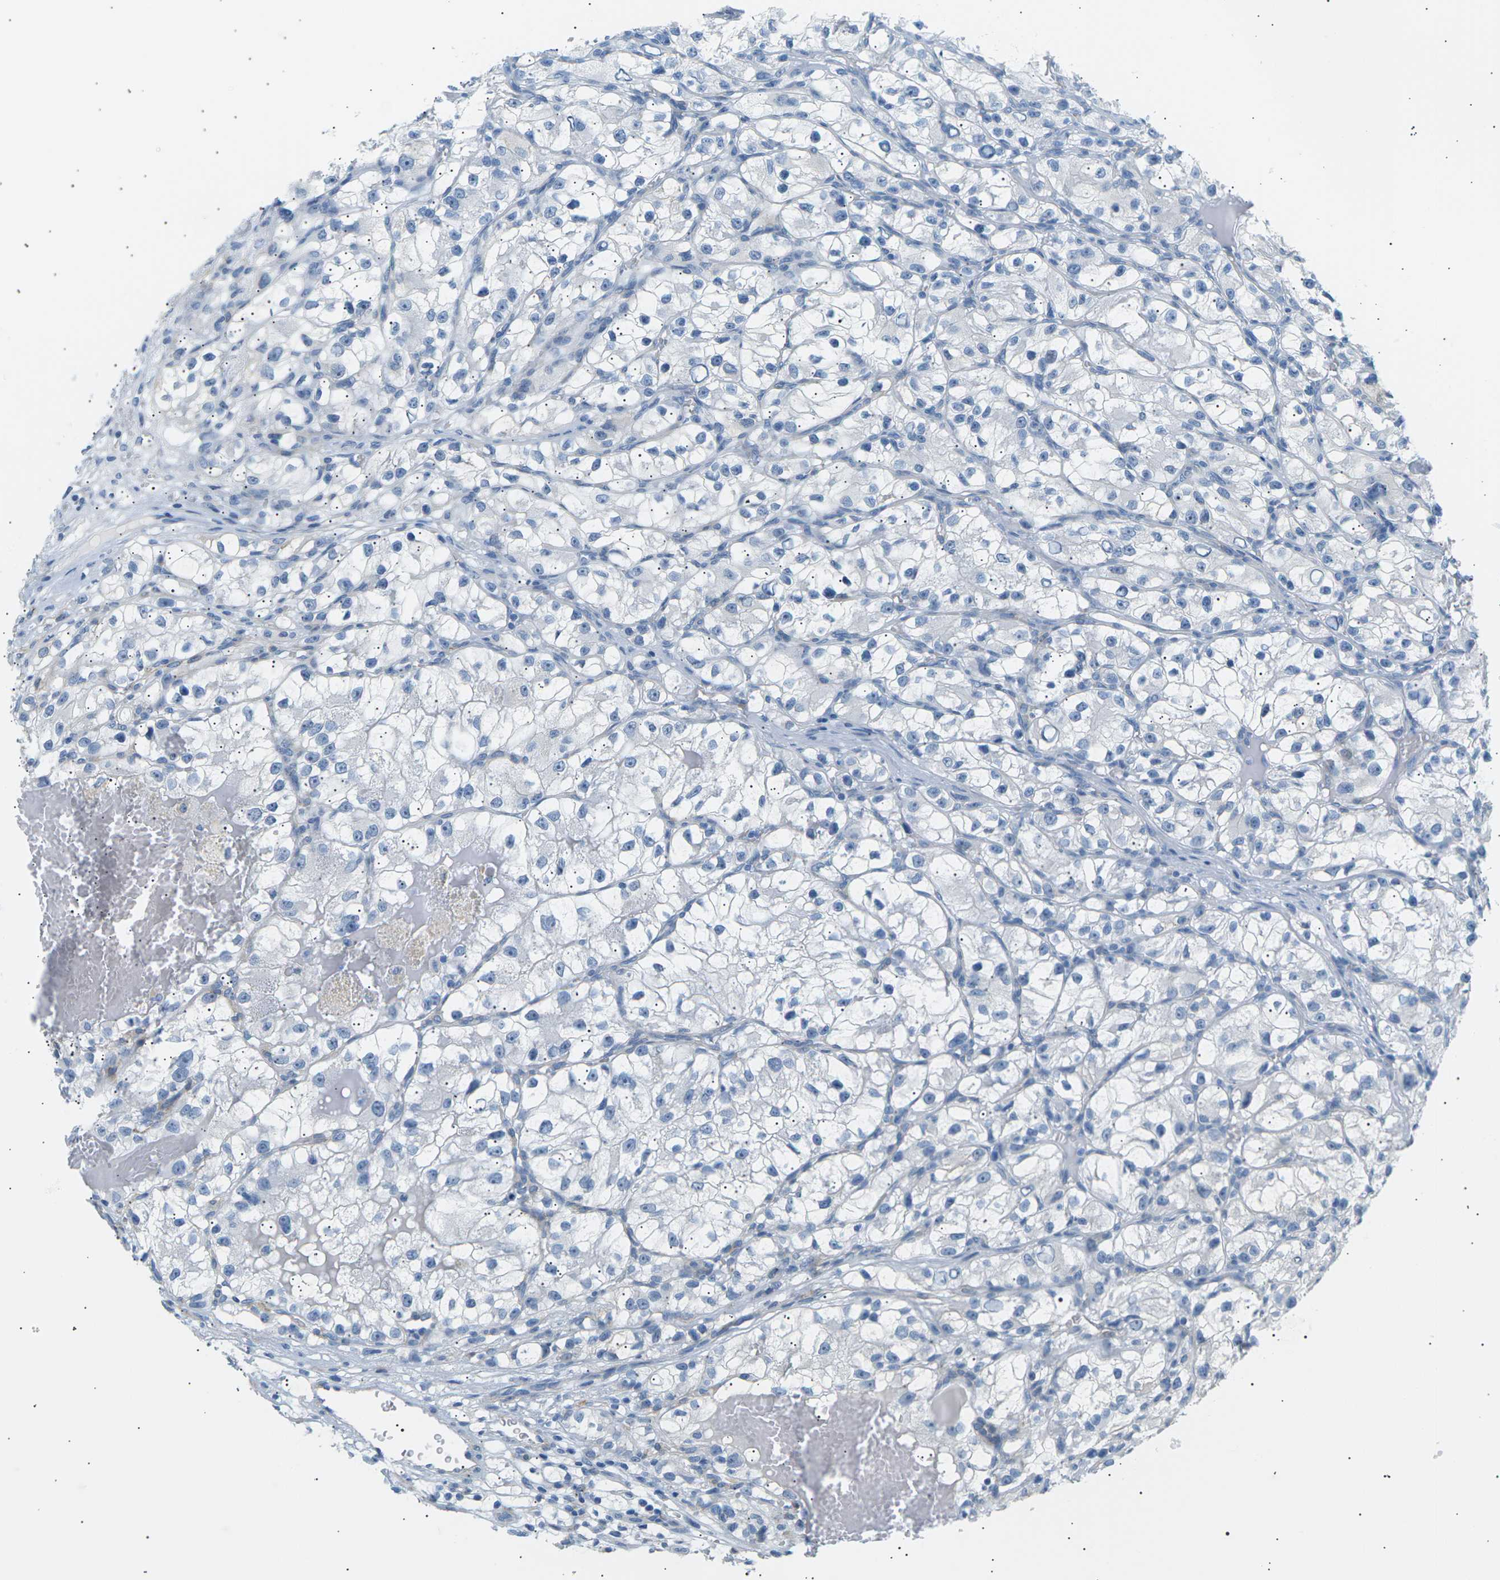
{"staining": {"intensity": "negative", "quantity": "none", "location": "none"}, "tissue": "renal cancer", "cell_type": "Tumor cells", "image_type": "cancer", "snomed": [{"axis": "morphology", "description": "Adenocarcinoma, NOS"}, {"axis": "topography", "description": "Kidney"}], "caption": "A micrograph of renal cancer stained for a protein exhibits no brown staining in tumor cells.", "gene": "SEPTIN5", "patient": {"sex": "female", "age": 57}}